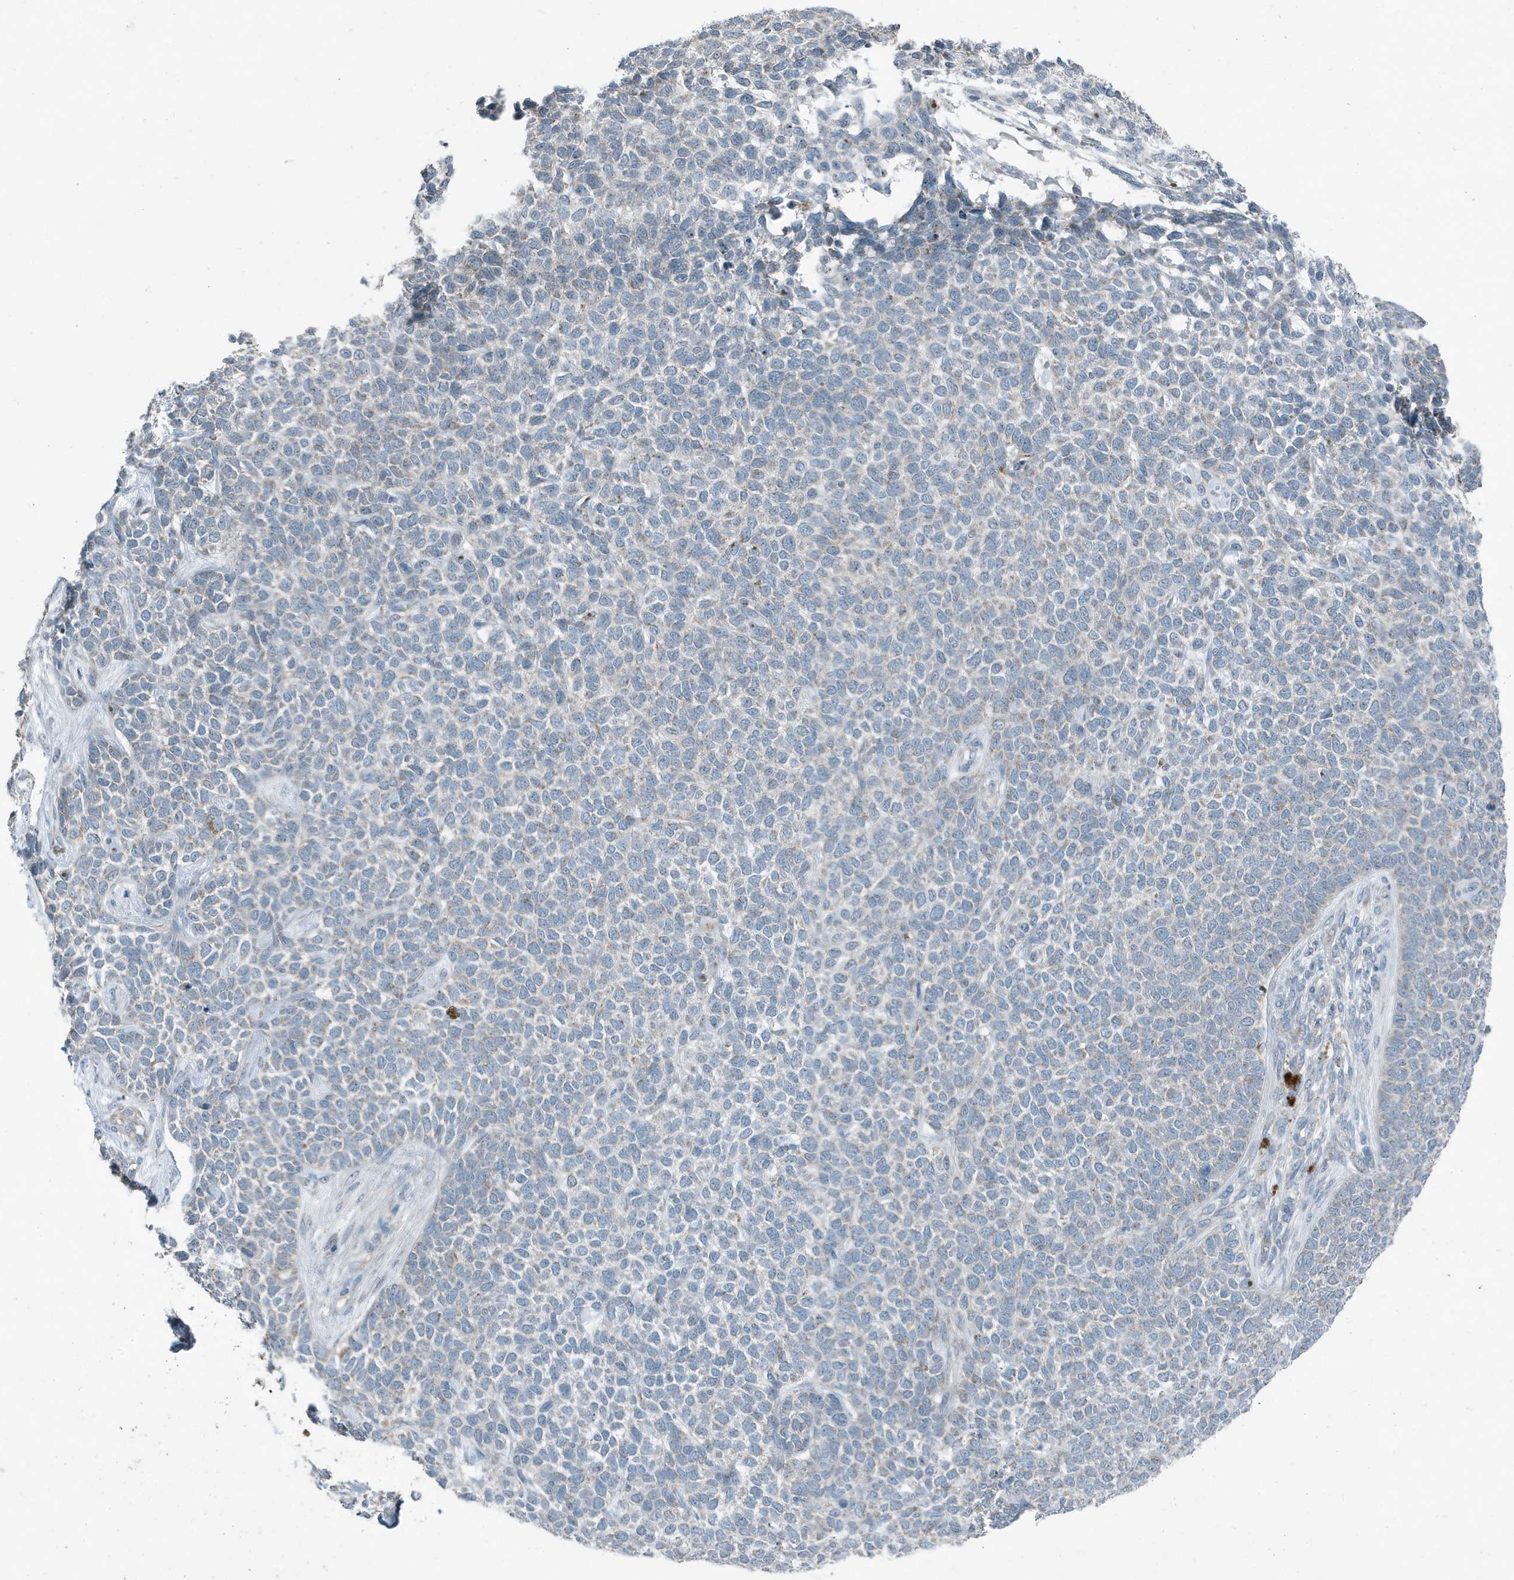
{"staining": {"intensity": "negative", "quantity": "none", "location": "none"}, "tissue": "skin cancer", "cell_type": "Tumor cells", "image_type": "cancer", "snomed": [{"axis": "morphology", "description": "Basal cell carcinoma"}, {"axis": "topography", "description": "Skin"}], "caption": "There is no significant expression in tumor cells of skin cancer.", "gene": "MT-CYB", "patient": {"sex": "female", "age": 84}}